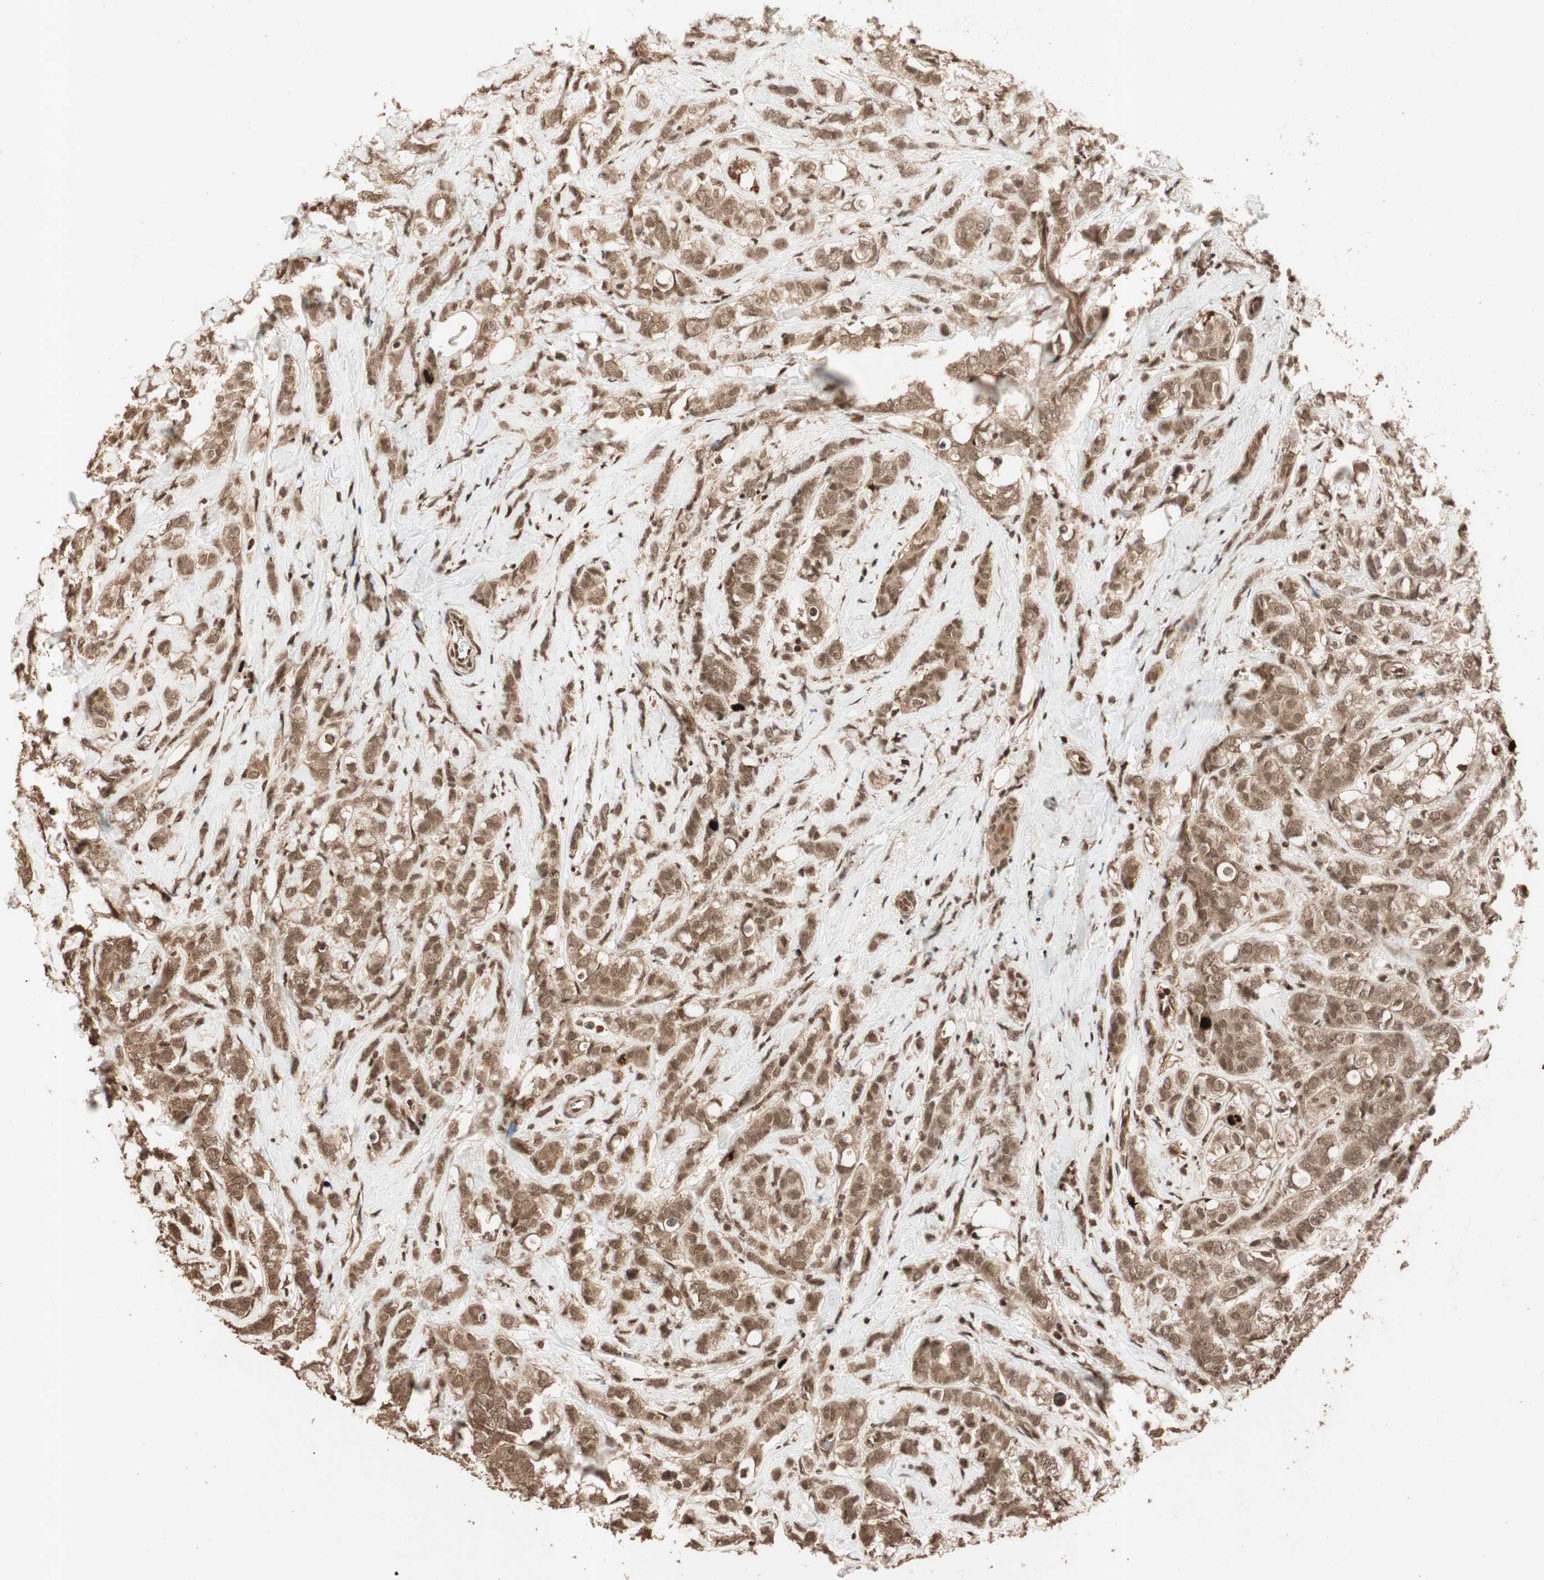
{"staining": {"intensity": "moderate", "quantity": ">75%", "location": "cytoplasmic/membranous"}, "tissue": "breast cancer", "cell_type": "Tumor cells", "image_type": "cancer", "snomed": [{"axis": "morphology", "description": "Lobular carcinoma"}, {"axis": "topography", "description": "Breast"}], "caption": "Immunohistochemistry (IHC) (DAB) staining of human lobular carcinoma (breast) shows moderate cytoplasmic/membranous protein staining in approximately >75% of tumor cells.", "gene": "ALKBH5", "patient": {"sex": "female", "age": 60}}